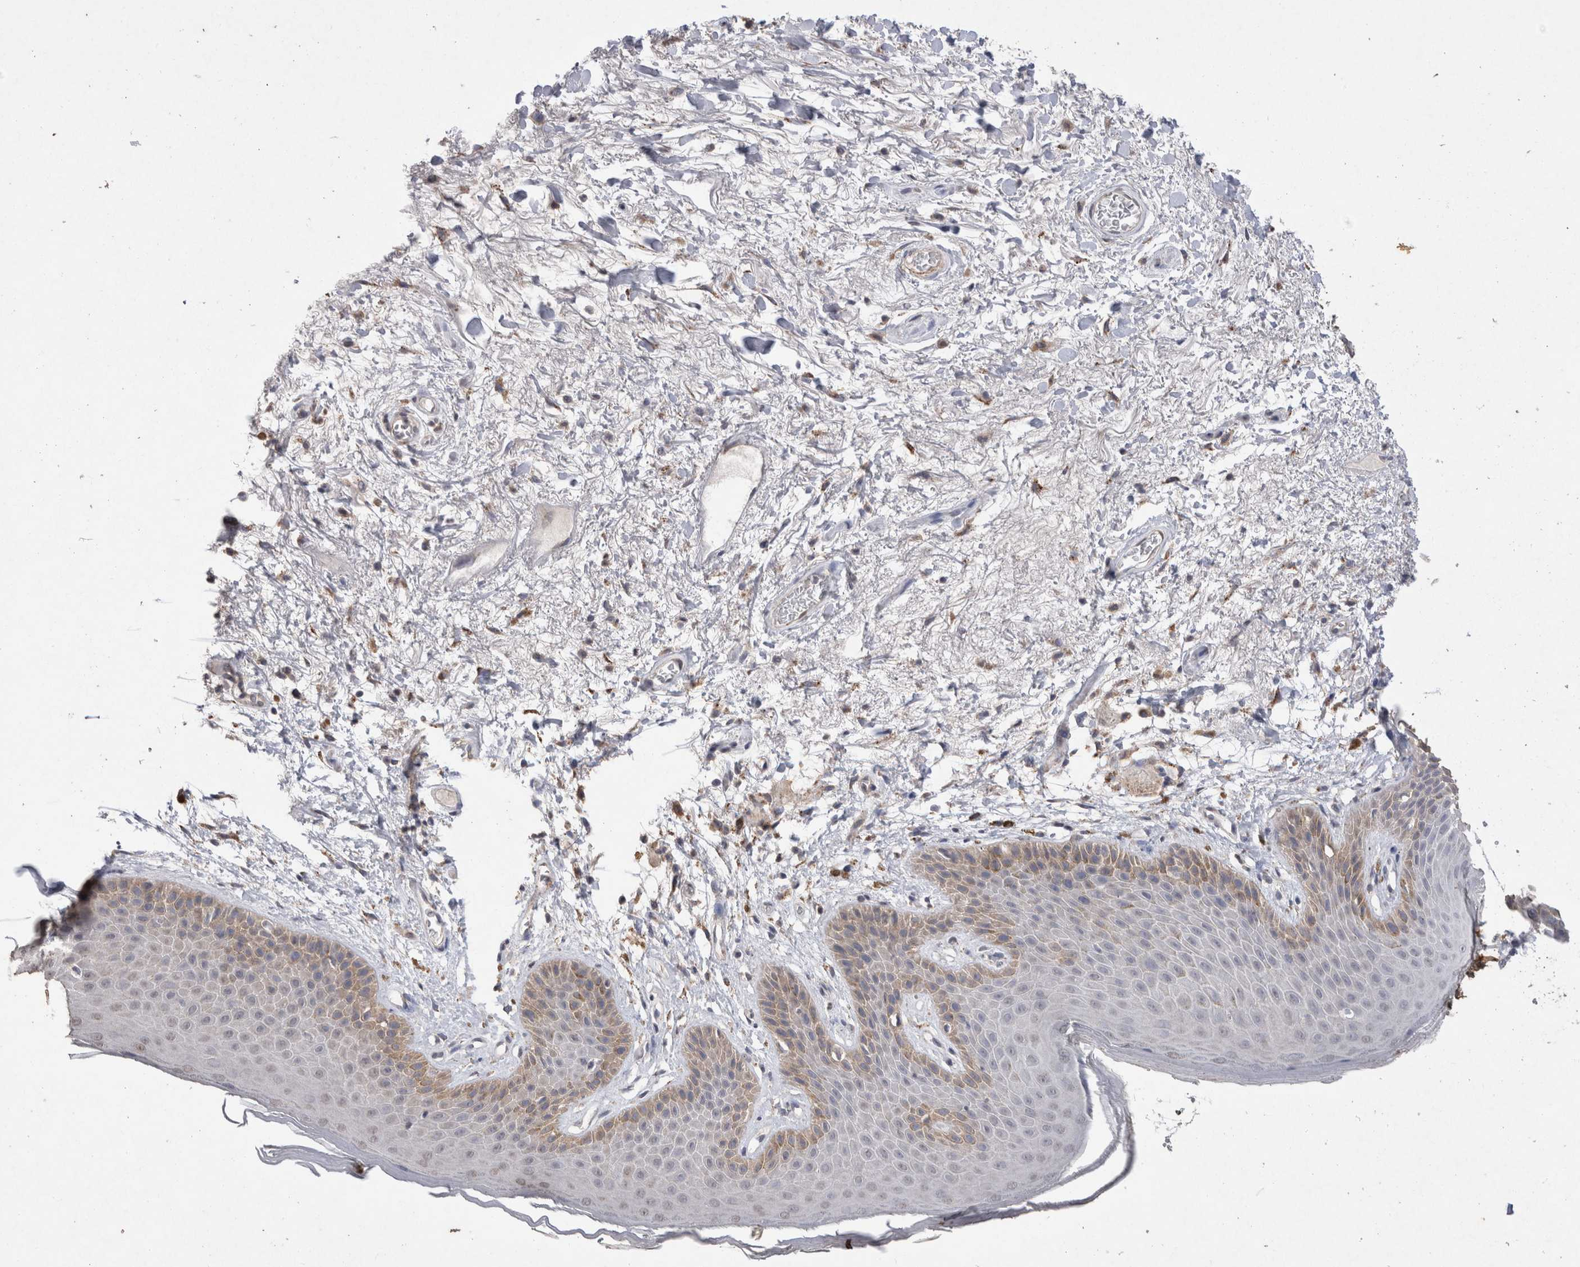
{"staining": {"intensity": "moderate", "quantity": "<25%", "location": "cytoplasmic/membranous"}, "tissue": "skin", "cell_type": "Epidermal cells", "image_type": "normal", "snomed": [{"axis": "morphology", "description": "Normal tissue, NOS"}, {"axis": "topography", "description": "Anal"}], "caption": "Approximately <25% of epidermal cells in benign human skin display moderate cytoplasmic/membranous protein positivity as visualized by brown immunohistochemical staining.", "gene": "CDH6", "patient": {"sex": "male", "age": 74}}